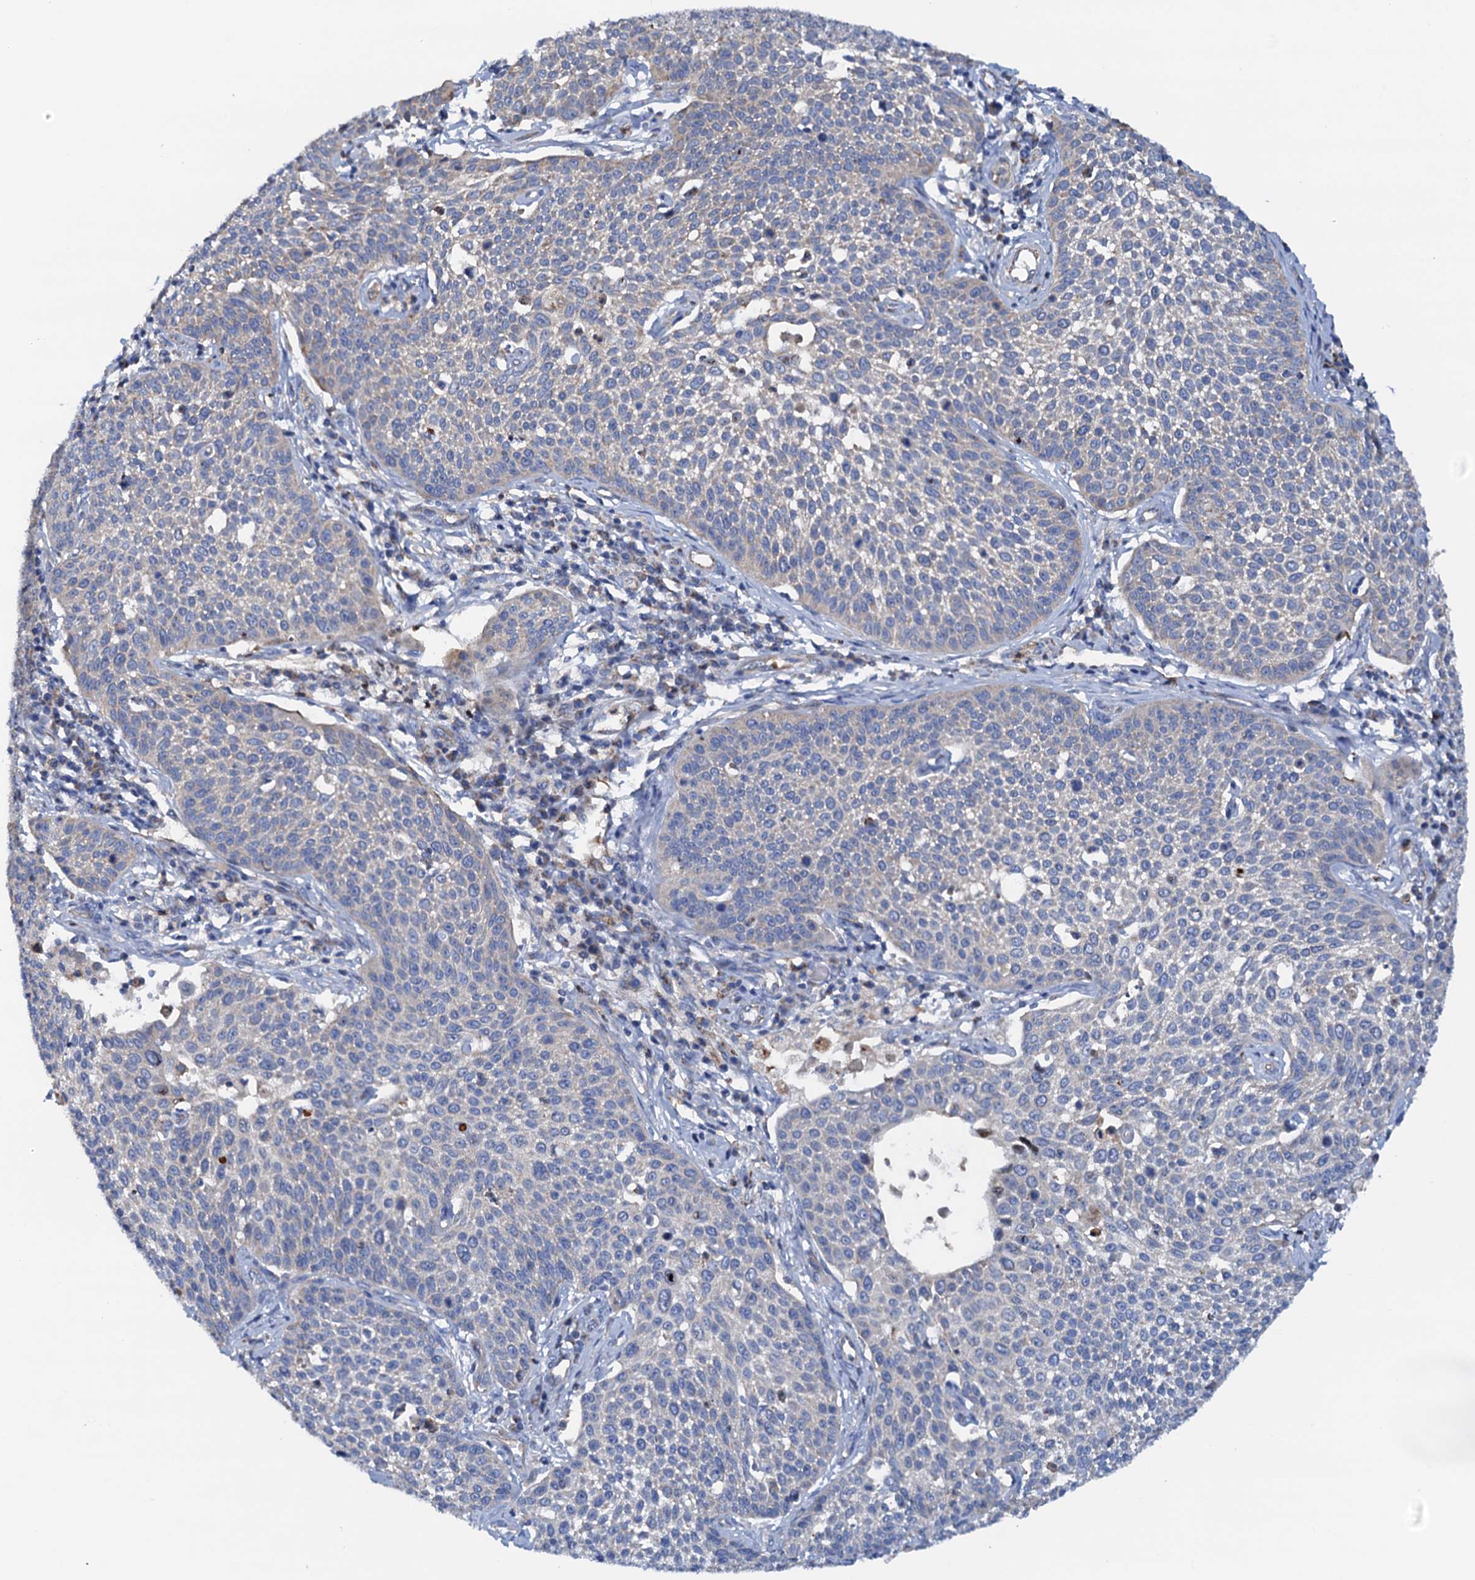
{"staining": {"intensity": "negative", "quantity": "none", "location": "none"}, "tissue": "cervical cancer", "cell_type": "Tumor cells", "image_type": "cancer", "snomed": [{"axis": "morphology", "description": "Squamous cell carcinoma, NOS"}, {"axis": "topography", "description": "Cervix"}], "caption": "Human cervical cancer (squamous cell carcinoma) stained for a protein using IHC demonstrates no expression in tumor cells.", "gene": "RASSF9", "patient": {"sex": "female", "age": 34}}